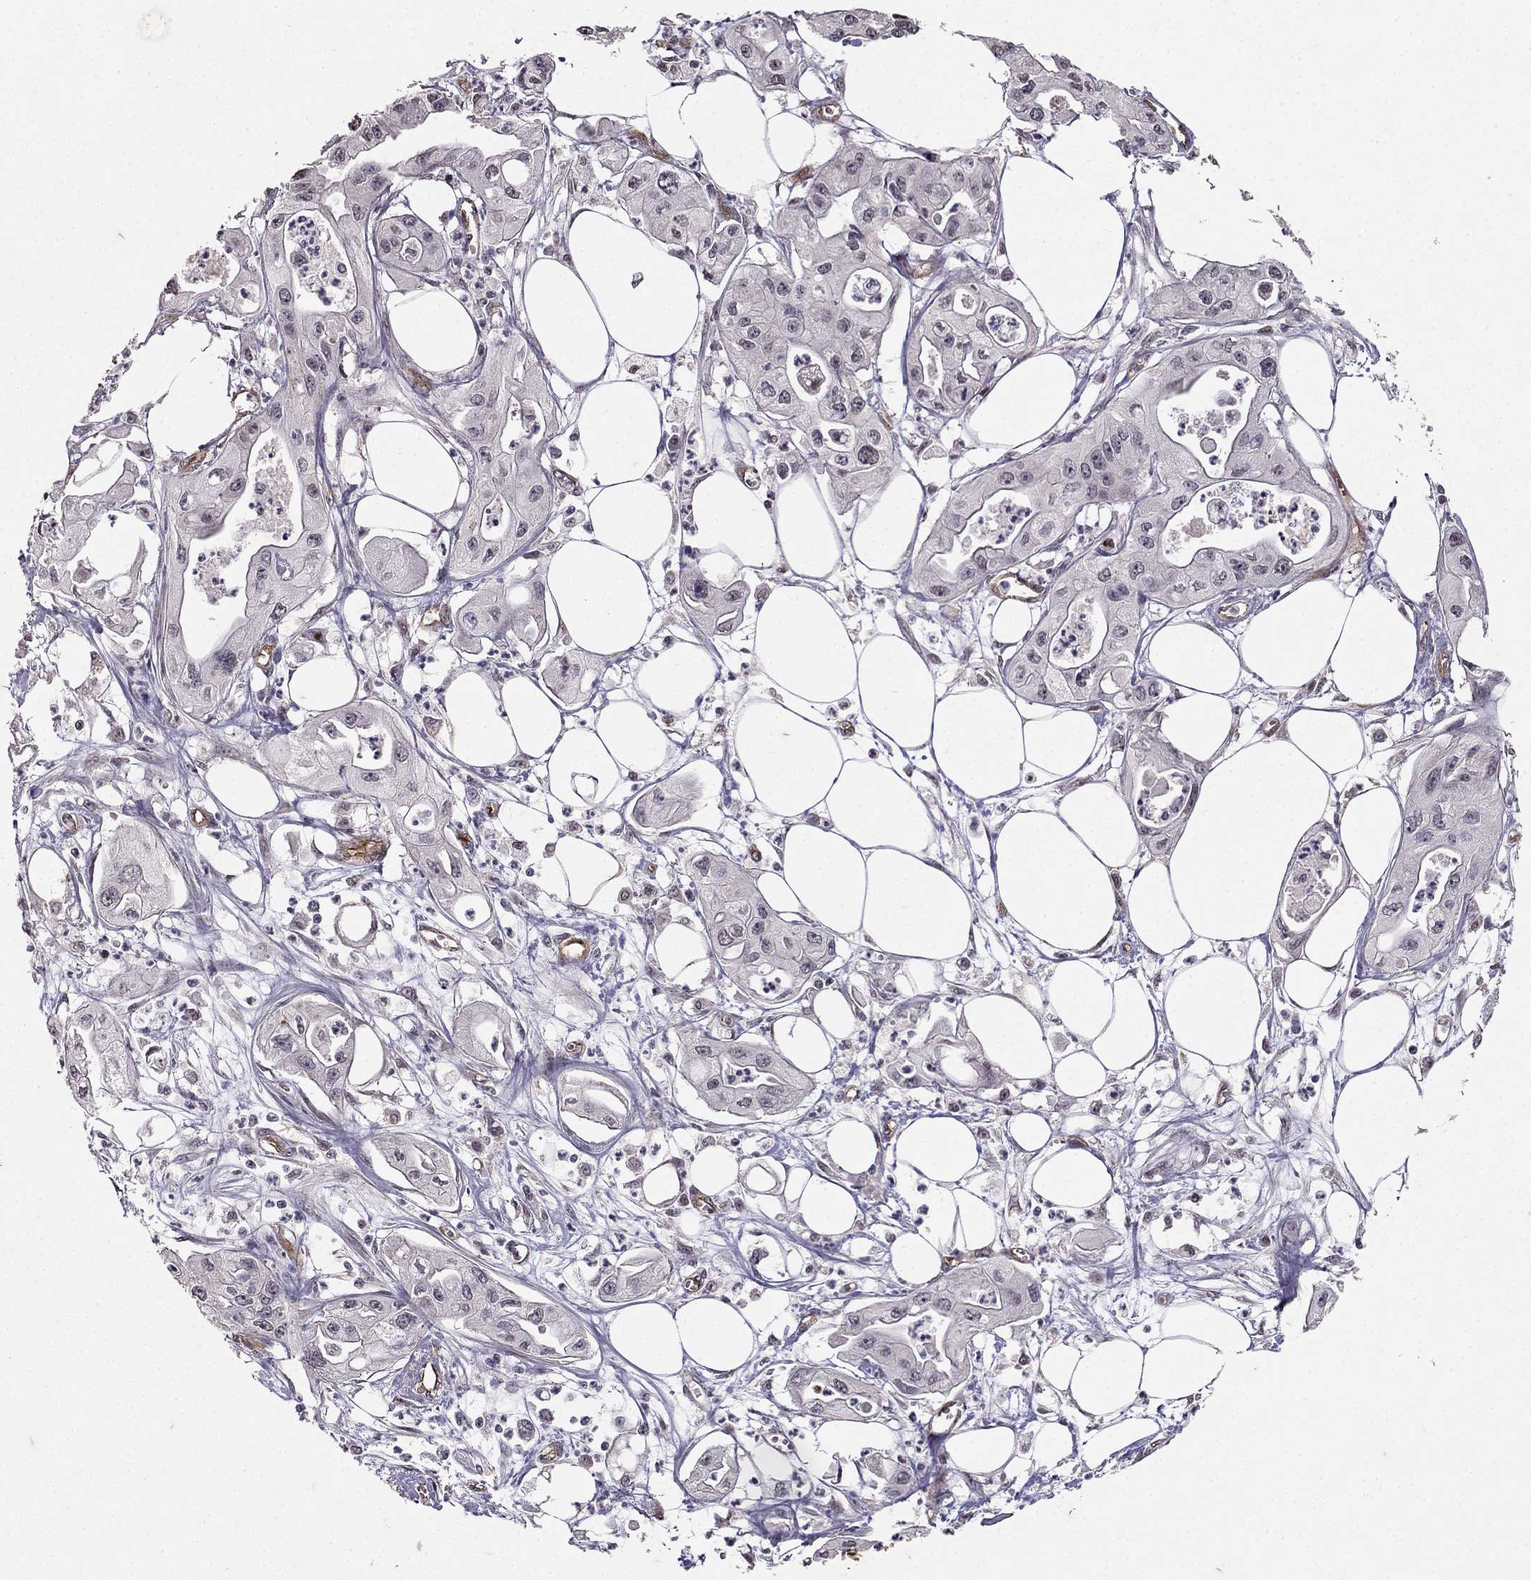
{"staining": {"intensity": "negative", "quantity": "none", "location": "none"}, "tissue": "pancreatic cancer", "cell_type": "Tumor cells", "image_type": "cancer", "snomed": [{"axis": "morphology", "description": "Adenocarcinoma, NOS"}, {"axis": "topography", "description": "Pancreas"}], "caption": "Tumor cells are negative for protein expression in human adenocarcinoma (pancreatic).", "gene": "RASIP1", "patient": {"sex": "male", "age": 70}}